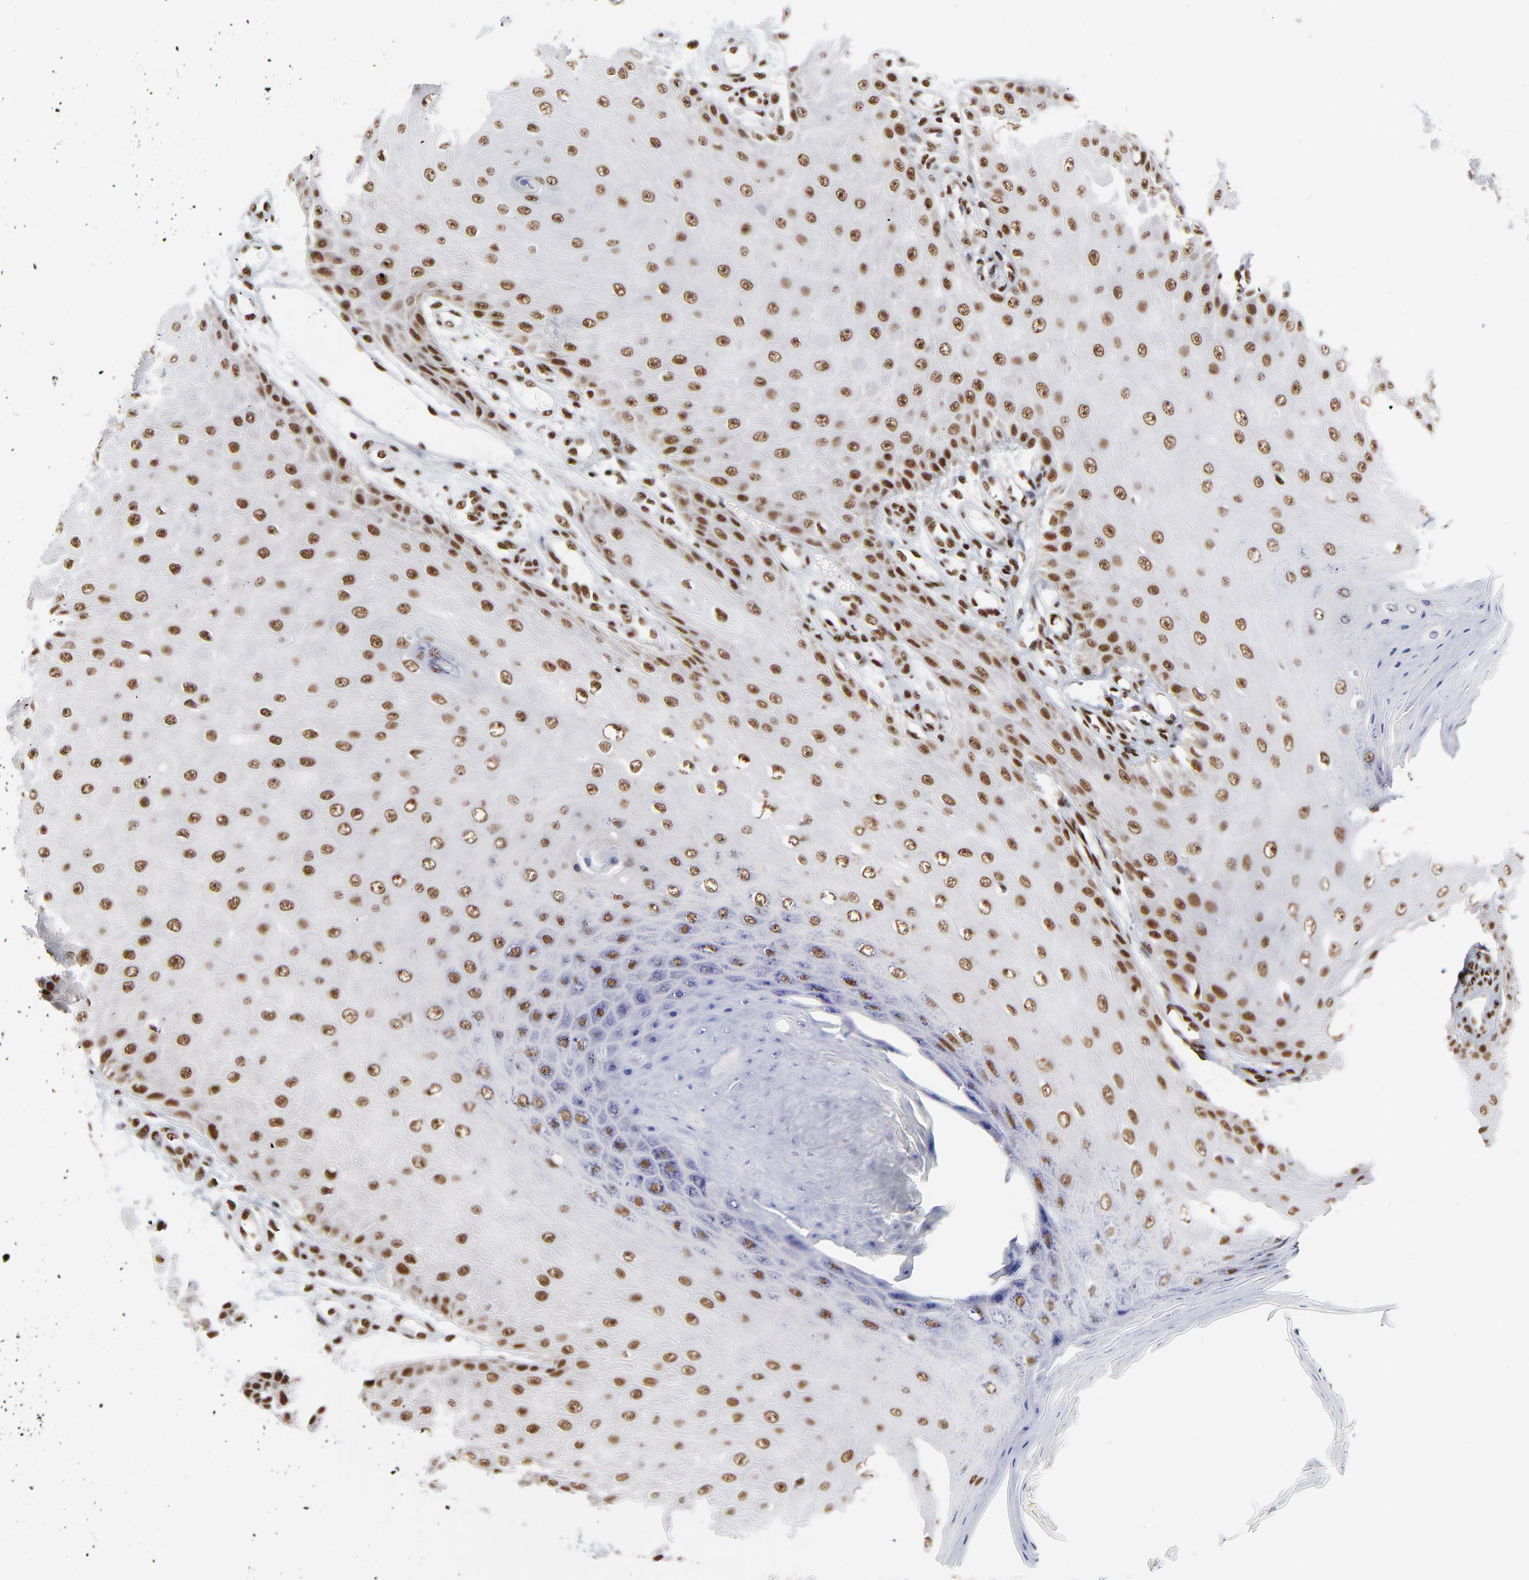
{"staining": {"intensity": "moderate", "quantity": ">75%", "location": "nuclear"}, "tissue": "skin cancer", "cell_type": "Tumor cells", "image_type": "cancer", "snomed": [{"axis": "morphology", "description": "Squamous cell carcinoma, NOS"}, {"axis": "topography", "description": "Skin"}], "caption": "Skin cancer stained with a protein marker reveals moderate staining in tumor cells.", "gene": "CREB1", "patient": {"sex": "female", "age": 40}}